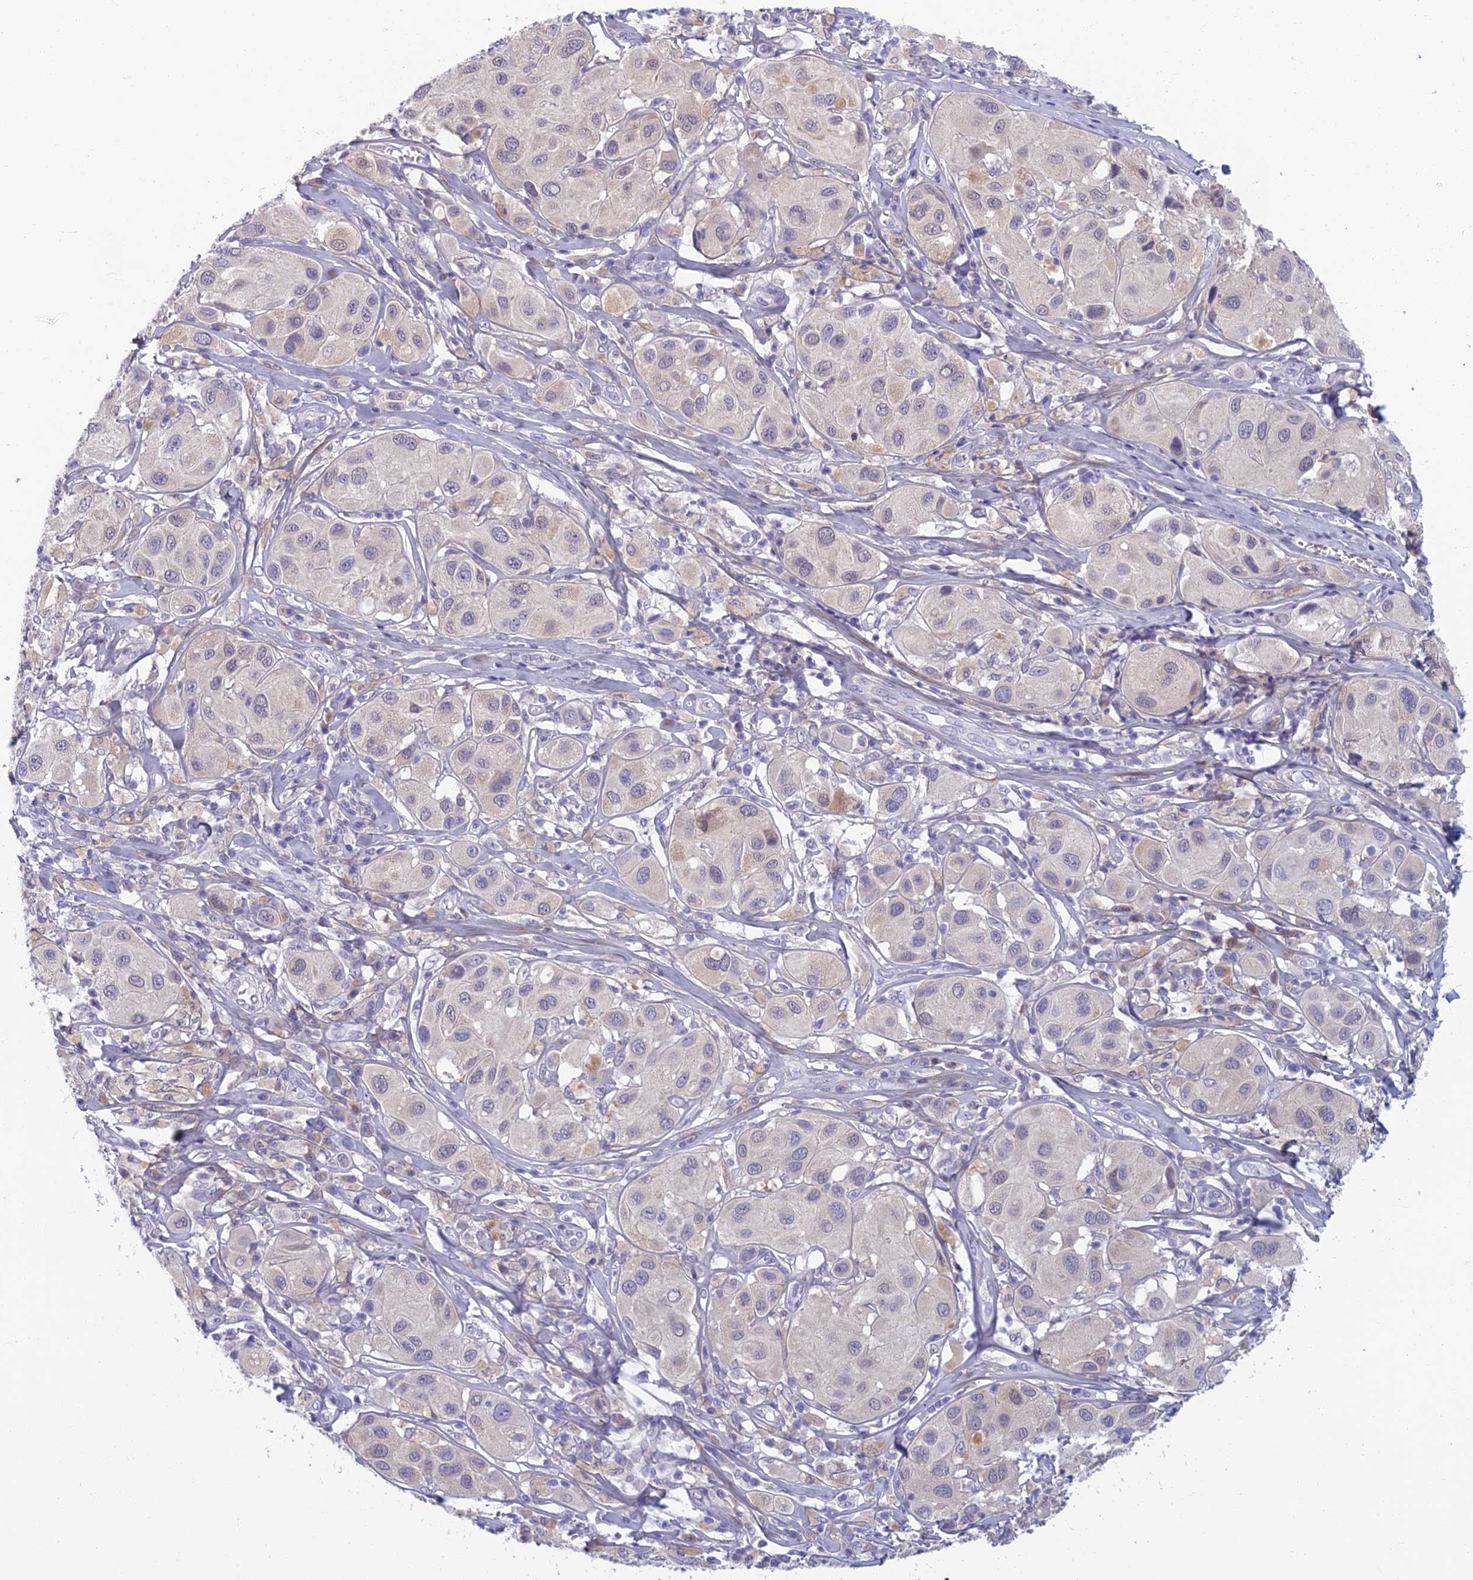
{"staining": {"intensity": "weak", "quantity": "<25%", "location": "cytoplasmic/membranous"}, "tissue": "melanoma", "cell_type": "Tumor cells", "image_type": "cancer", "snomed": [{"axis": "morphology", "description": "Malignant melanoma, Metastatic site"}, {"axis": "topography", "description": "Skin"}], "caption": "Immunohistochemistry (IHC) micrograph of malignant melanoma (metastatic site) stained for a protein (brown), which reveals no staining in tumor cells. The staining is performed using DAB brown chromogen with nuclei counter-stained in using hematoxylin.", "gene": "SLC25A41", "patient": {"sex": "male", "age": 41}}